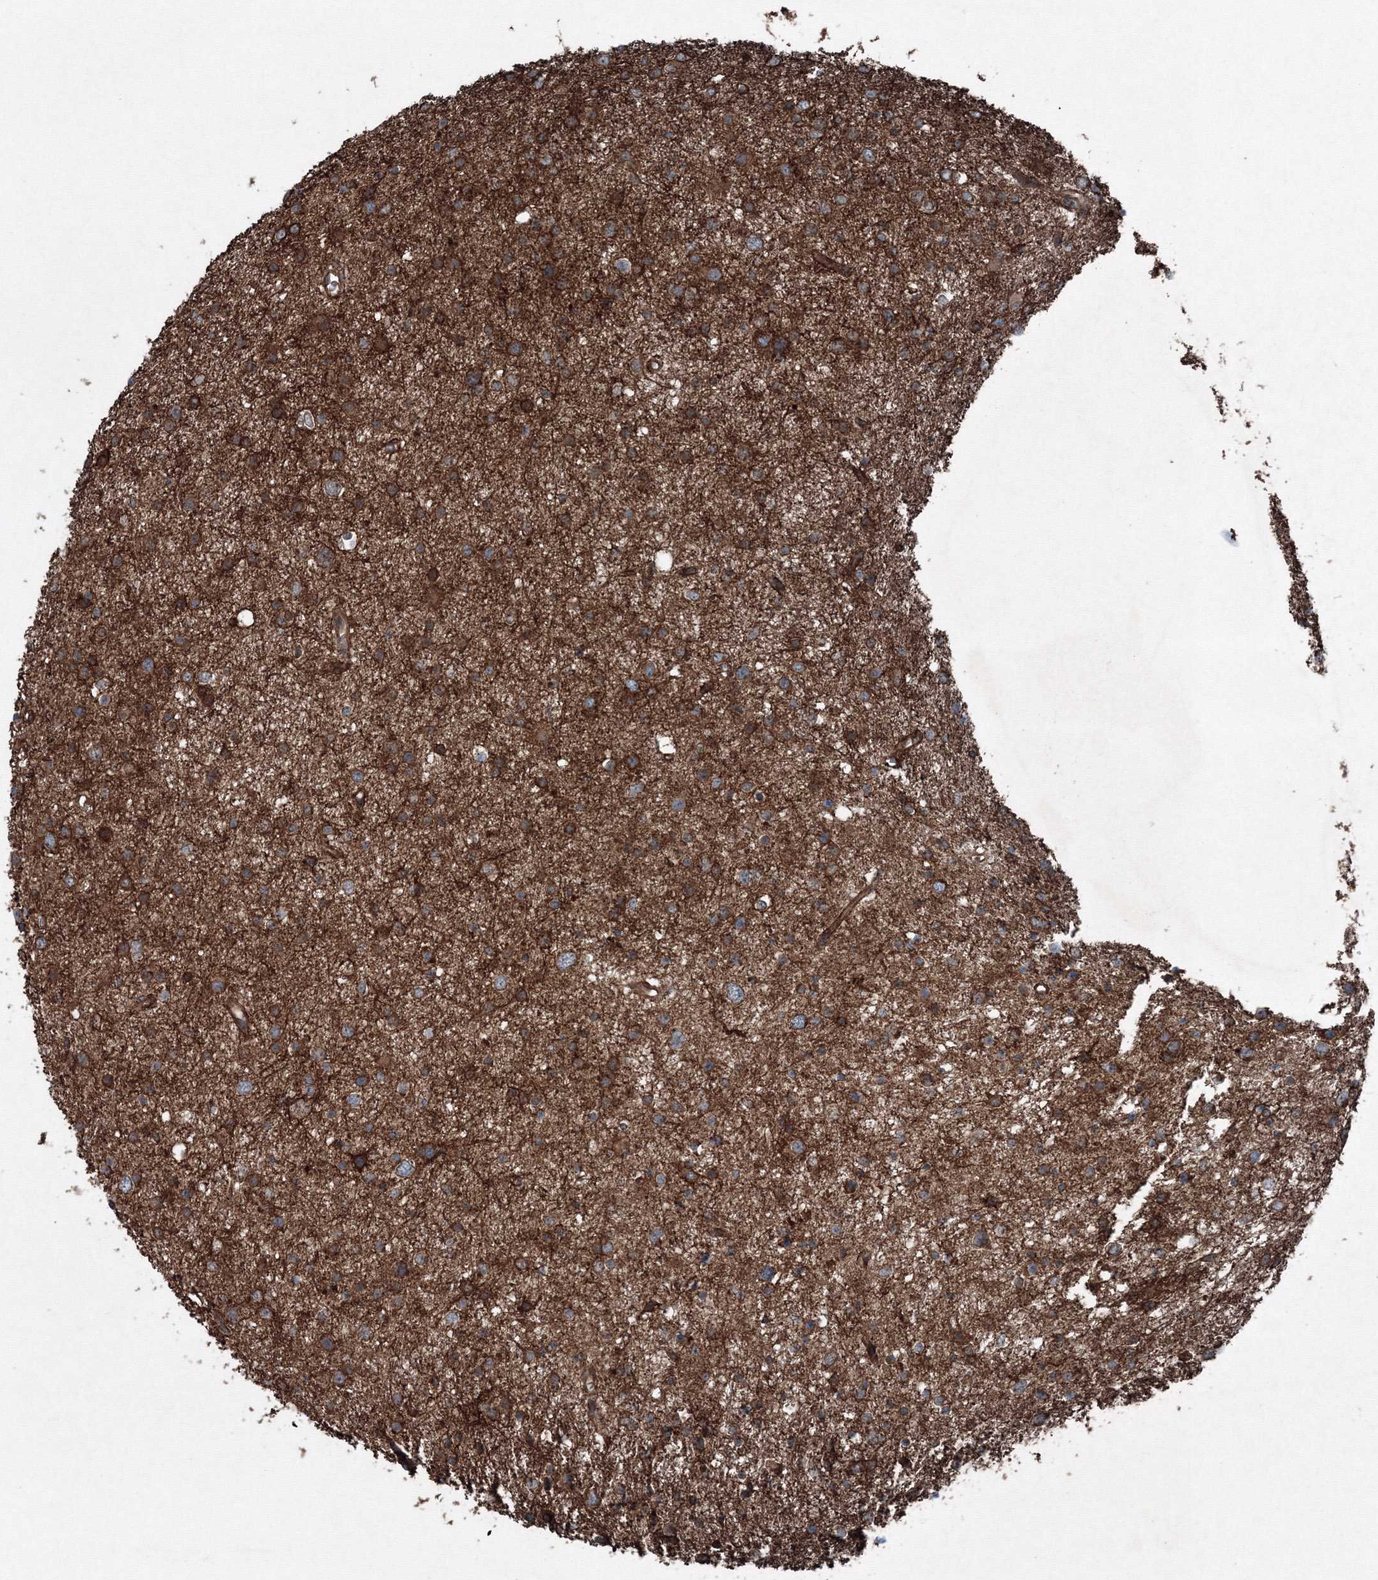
{"staining": {"intensity": "strong", "quantity": "25%-75%", "location": "cytoplasmic/membranous"}, "tissue": "glioma", "cell_type": "Tumor cells", "image_type": "cancer", "snomed": [{"axis": "morphology", "description": "Glioma, malignant, Low grade"}, {"axis": "topography", "description": "Brain"}], "caption": "Malignant low-grade glioma stained for a protein demonstrates strong cytoplasmic/membranous positivity in tumor cells.", "gene": "COPS7B", "patient": {"sex": "female", "age": 37}}